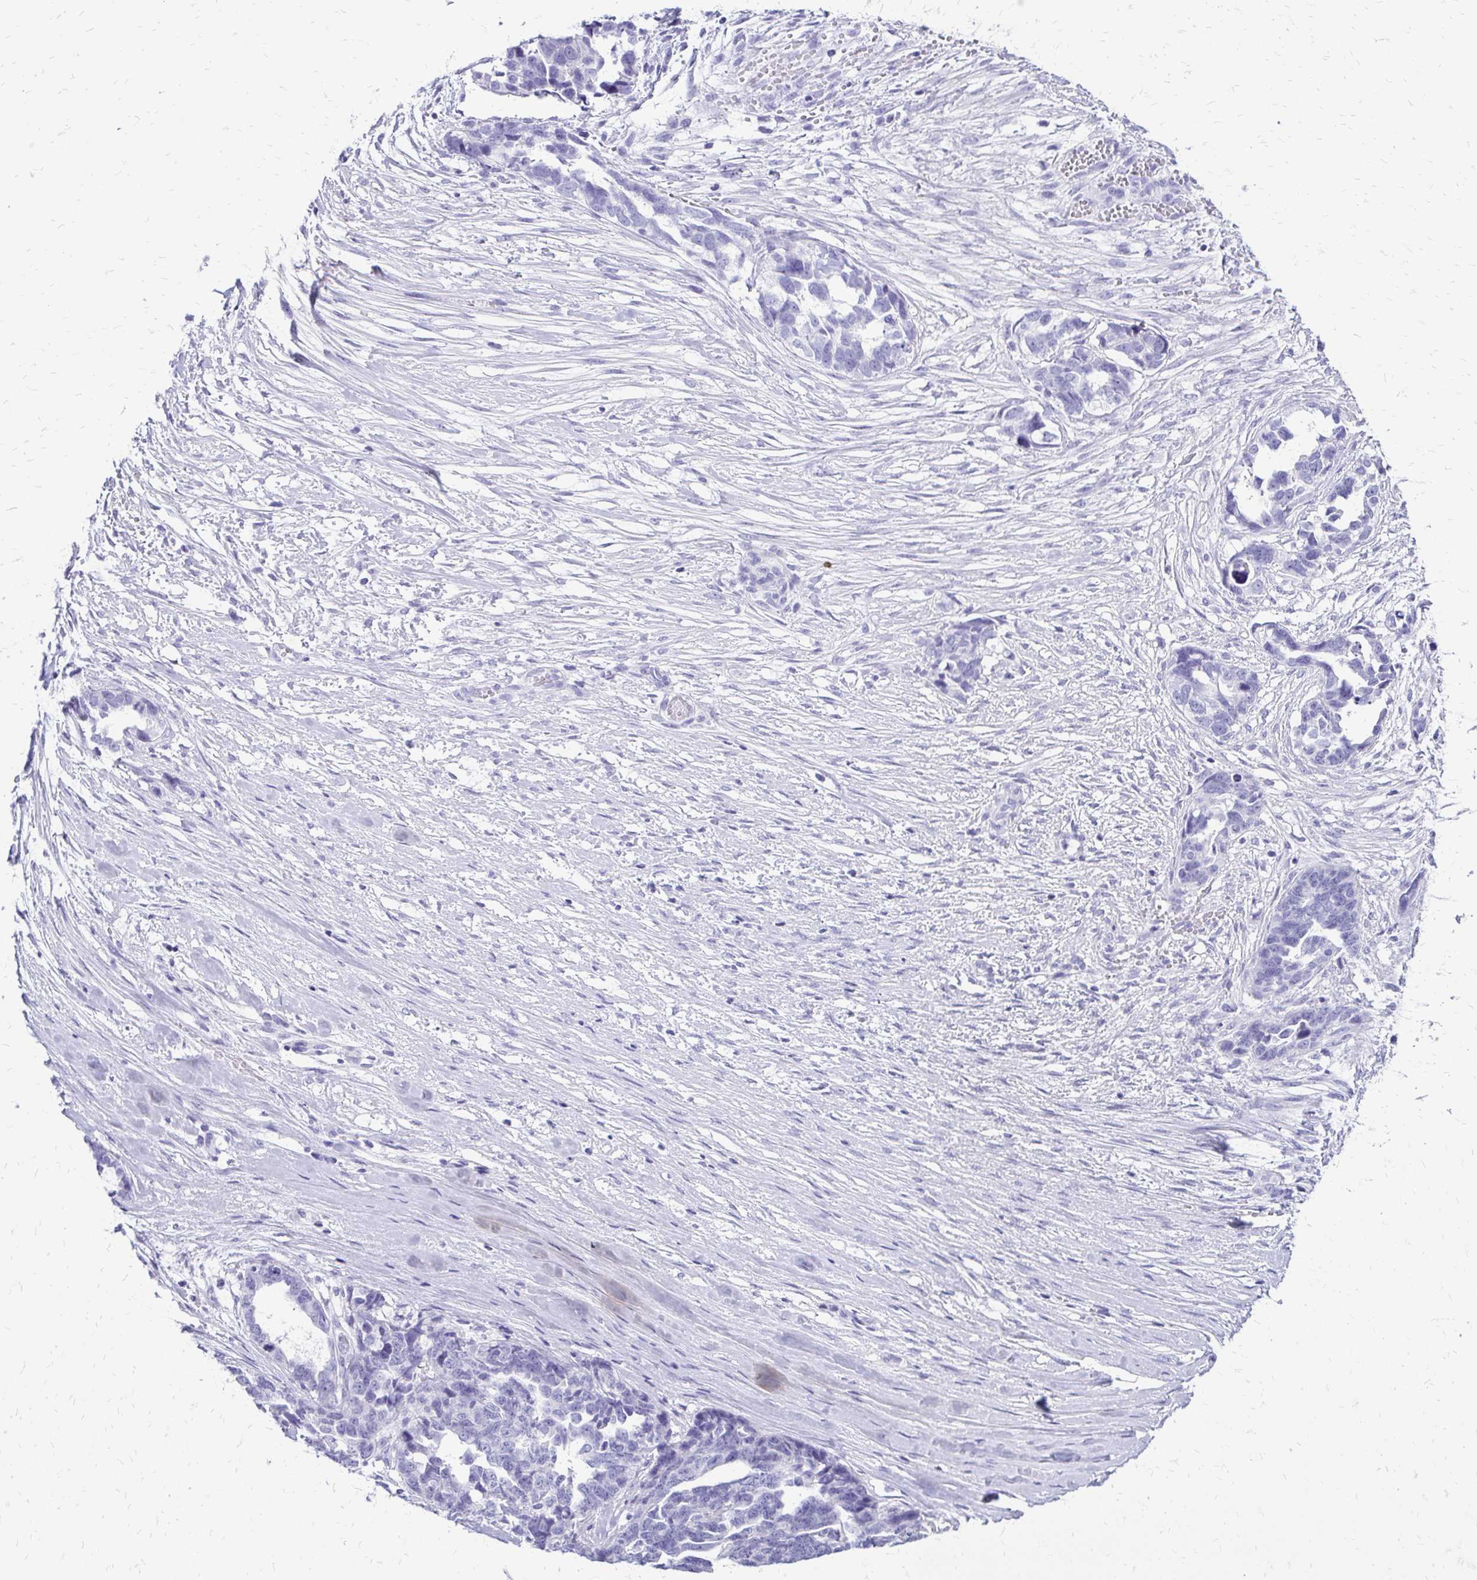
{"staining": {"intensity": "negative", "quantity": "none", "location": "none"}, "tissue": "ovarian cancer", "cell_type": "Tumor cells", "image_type": "cancer", "snomed": [{"axis": "morphology", "description": "Cystadenocarcinoma, serous, NOS"}, {"axis": "topography", "description": "Ovary"}], "caption": "Immunohistochemical staining of ovarian cancer demonstrates no significant expression in tumor cells.", "gene": "SLC32A1", "patient": {"sex": "female", "age": 69}}